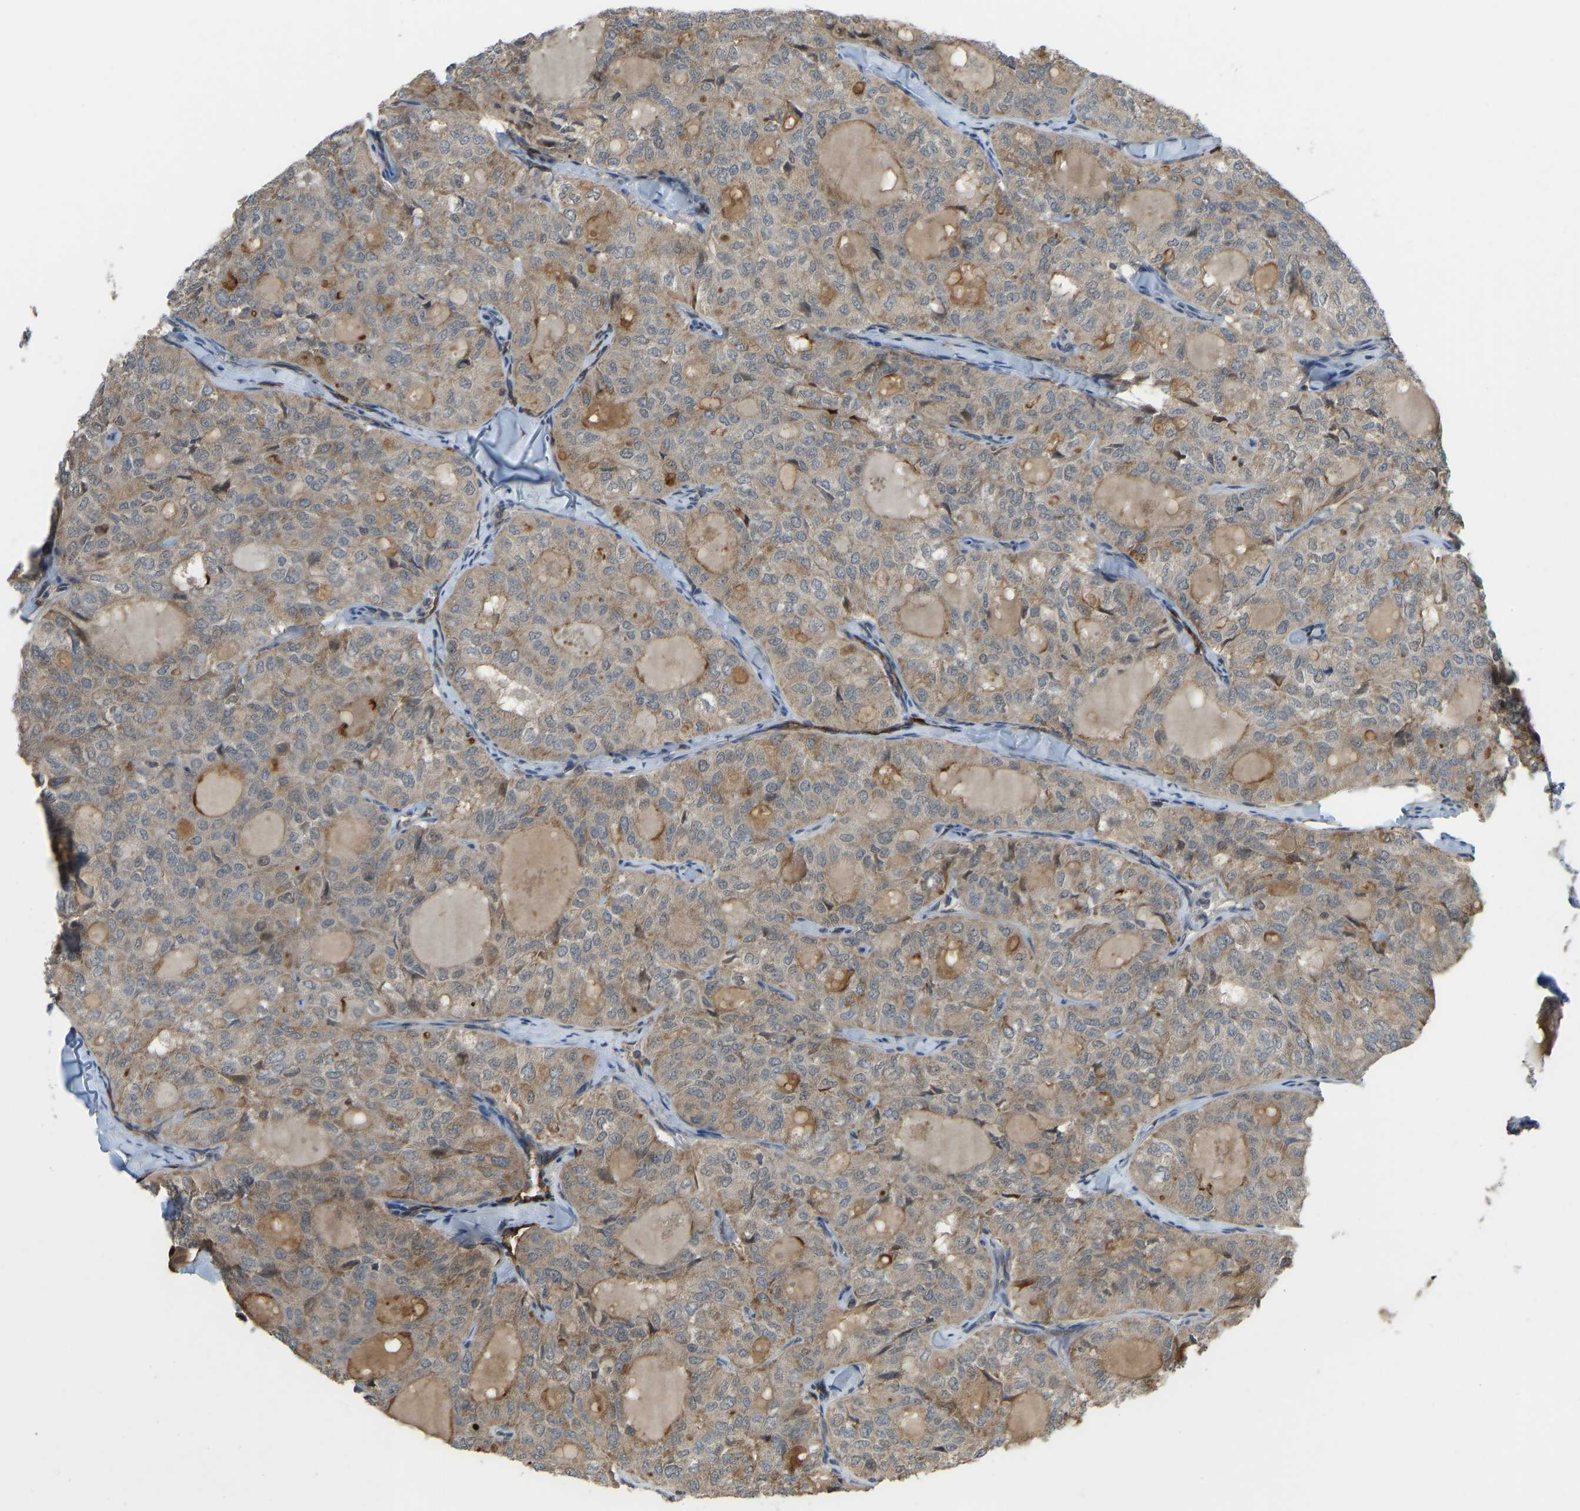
{"staining": {"intensity": "moderate", "quantity": "25%-75%", "location": "cytoplasmic/membranous"}, "tissue": "thyroid cancer", "cell_type": "Tumor cells", "image_type": "cancer", "snomed": [{"axis": "morphology", "description": "Follicular adenoma carcinoma, NOS"}, {"axis": "topography", "description": "Thyroid gland"}], "caption": "Thyroid cancer (follicular adenoma carcinoma) was stained to show a protein in brown. There is medium levels of moderate cytoplasmic/membranous positivity in about 25%-75% of tumor cells.", "gene": "CCT8", "patient": {"sex": "male", "age": 75}}